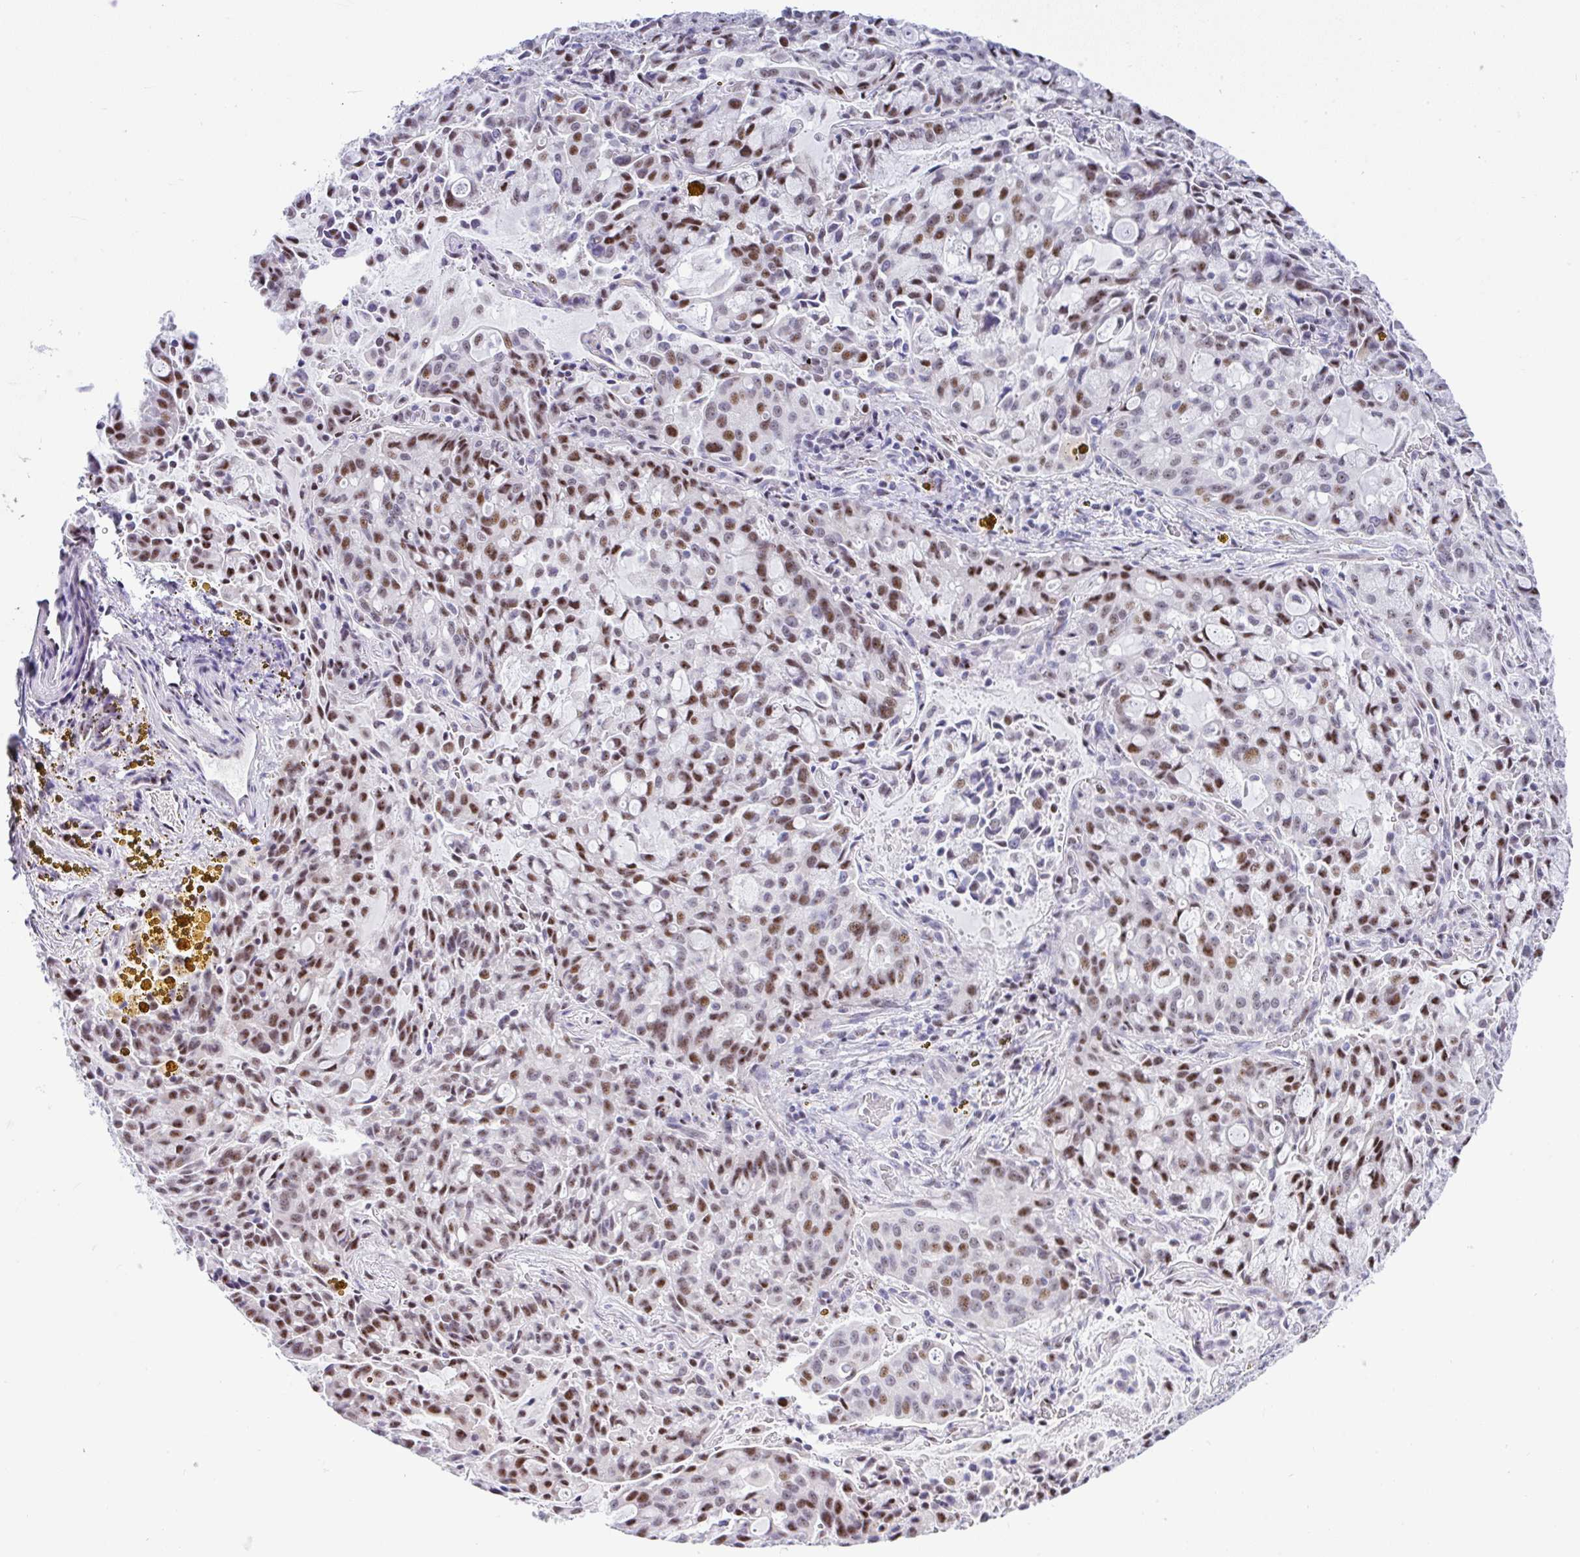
{"staining": {"intensity": "moderate", "quantity": ">75%", "location": "nuclear"}, "tissue": "lung cancer", "cell_type": "Tumor cells", "image_type": "cancer", "snomed": [{"axis": "morphology", "description": "Adenocarcinoma, NOS"}, {"axis": "topography", "description": "Lung"}], "caption": "This photomicrograph displays immunohistochemistry staining of human lung cancer (adenocarcinoma), with medium moderate nuclear staining in approximately >75% of tumor cells.", "gene": "NR1D2", "patient": {"sex": "female", "age": 44}}